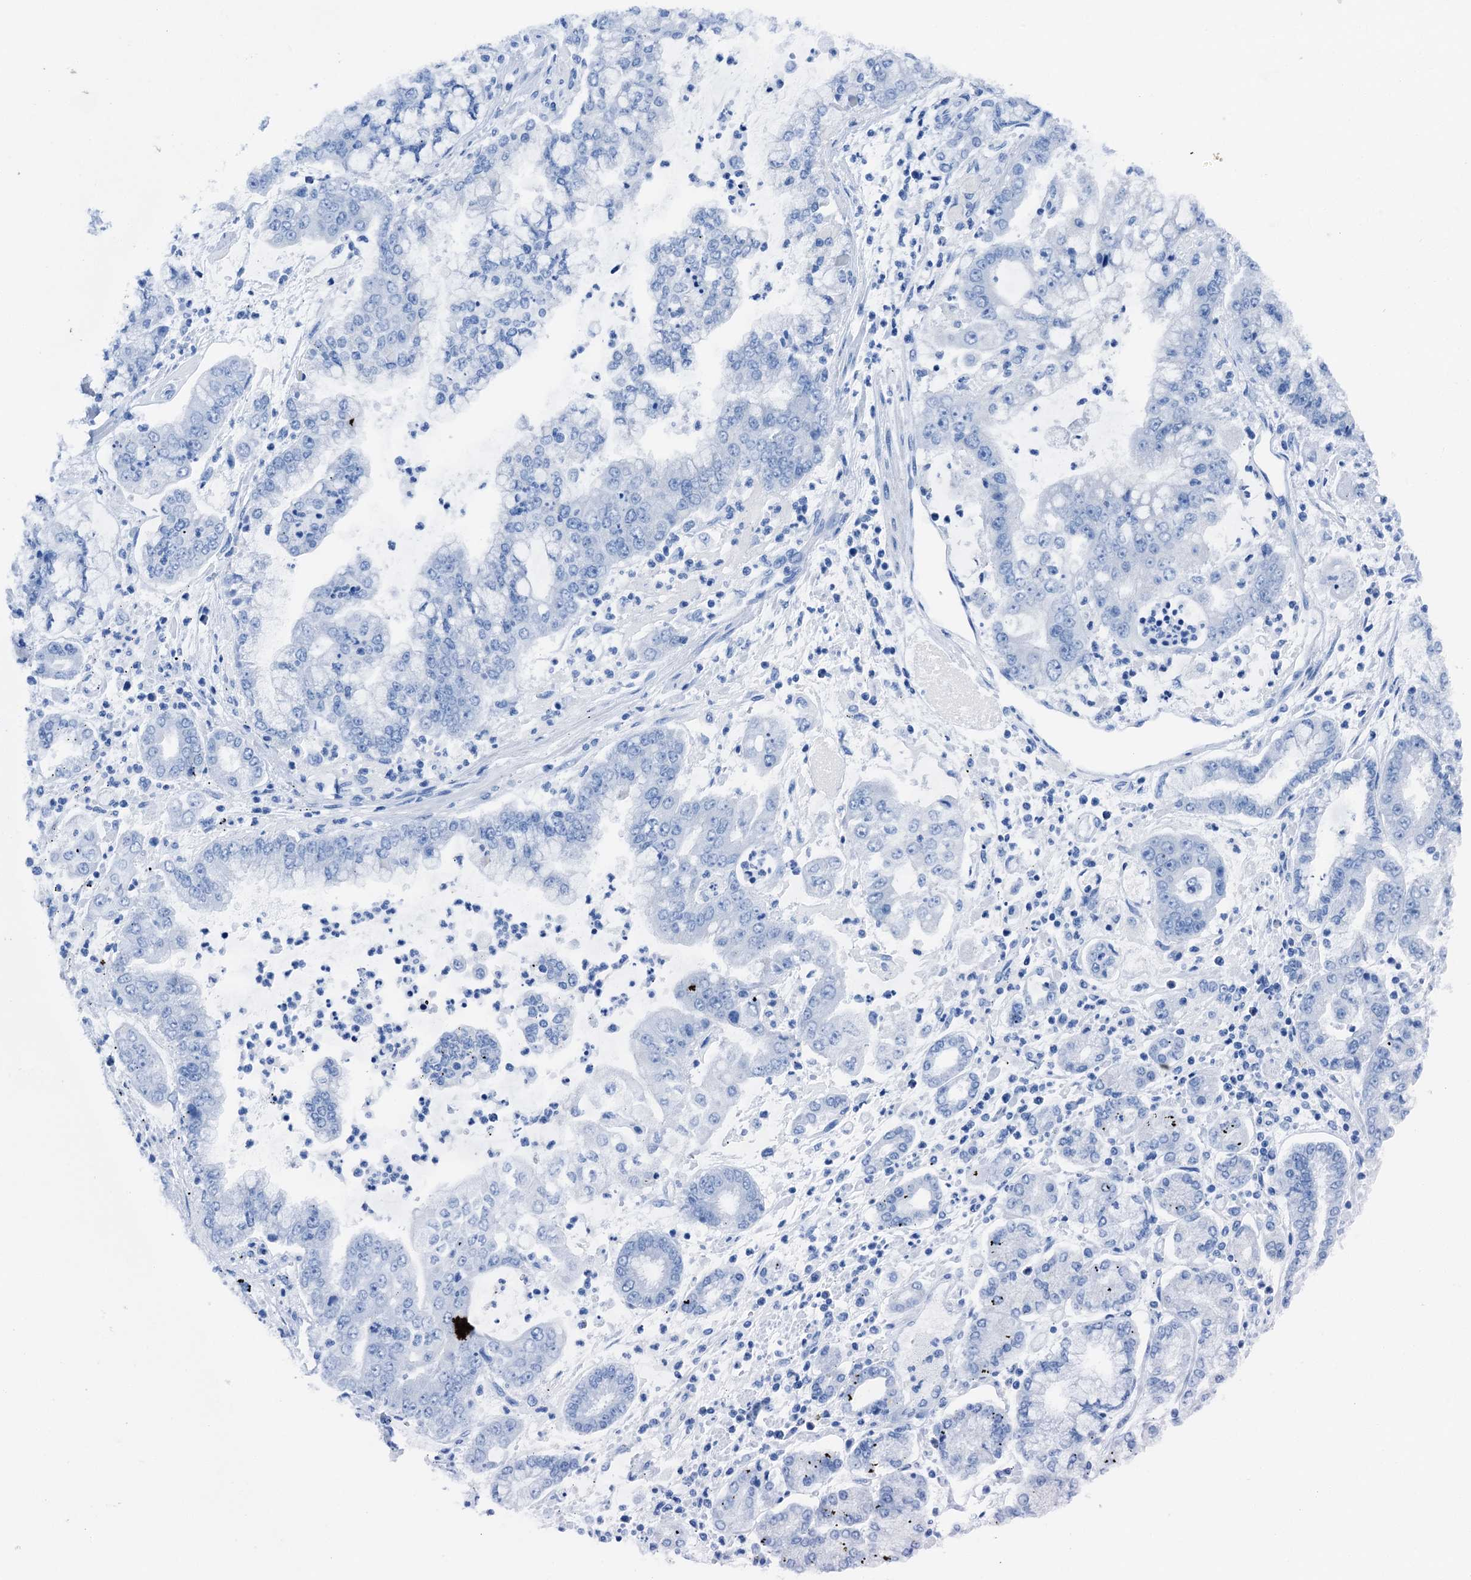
{"staining": {"intensity": "negative", "quantity": "none", "location": "none"}, "tissue": "stomach cancer", "cell_type": "Tumor cells", "image_type": "cancer", "snomed": [{"axis": "morphology", "description": "Adenocarcinoma, NOS"}, {"axis": "topography", "description": "Stomach"}], "caption": "An IHC photomicrograph of adenocarcinoma (stomach) is shown. There is no staining in tumor cells of adenocarcinoma (stomach).", "gene": "CBLN3", "patient": {"sex": "male", "age": 76}}